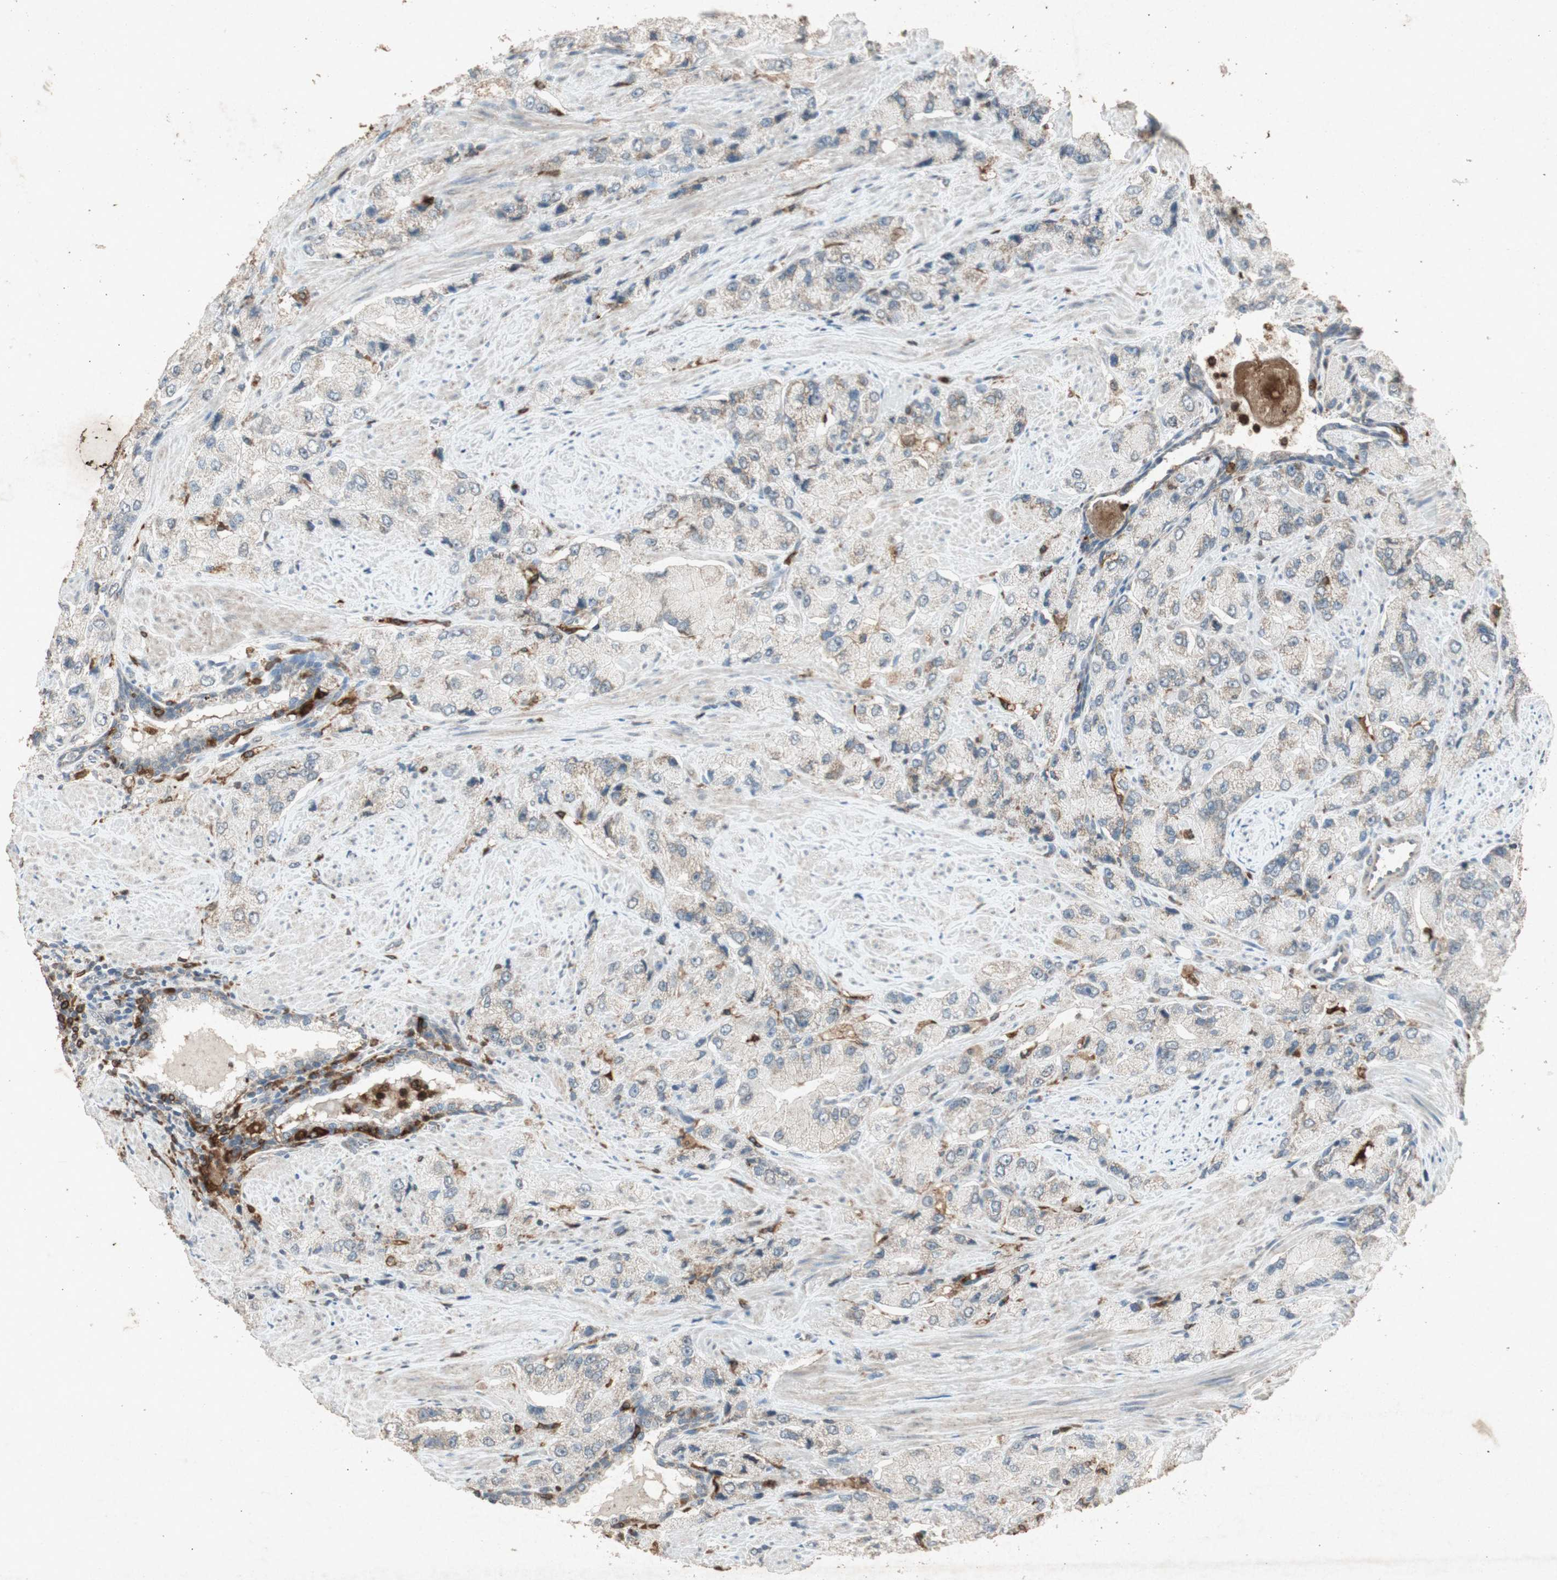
{"staining": {"intensity": "weak", "quantity": "25%-75%", "location": "cytoplasmic/membranous"}, "tissue": "prostate cancer", "cell_type": "Tumor cells", "image_type": "cancer", "snomed": [{"axis": "morphology", "description": "Adenocarcinoma, High grade"}, {"axis": "topography", "description": "Prostate"}], "caption": "Human prostate cancer (high-grade adenocarcinoma) stained with a brown dye reveals weak cytoplasmic/membranous positive expression in about 25%-75% of tumor cells.", "gene": "TYROBP", "patient": {"sex": "male", "age": 58}}